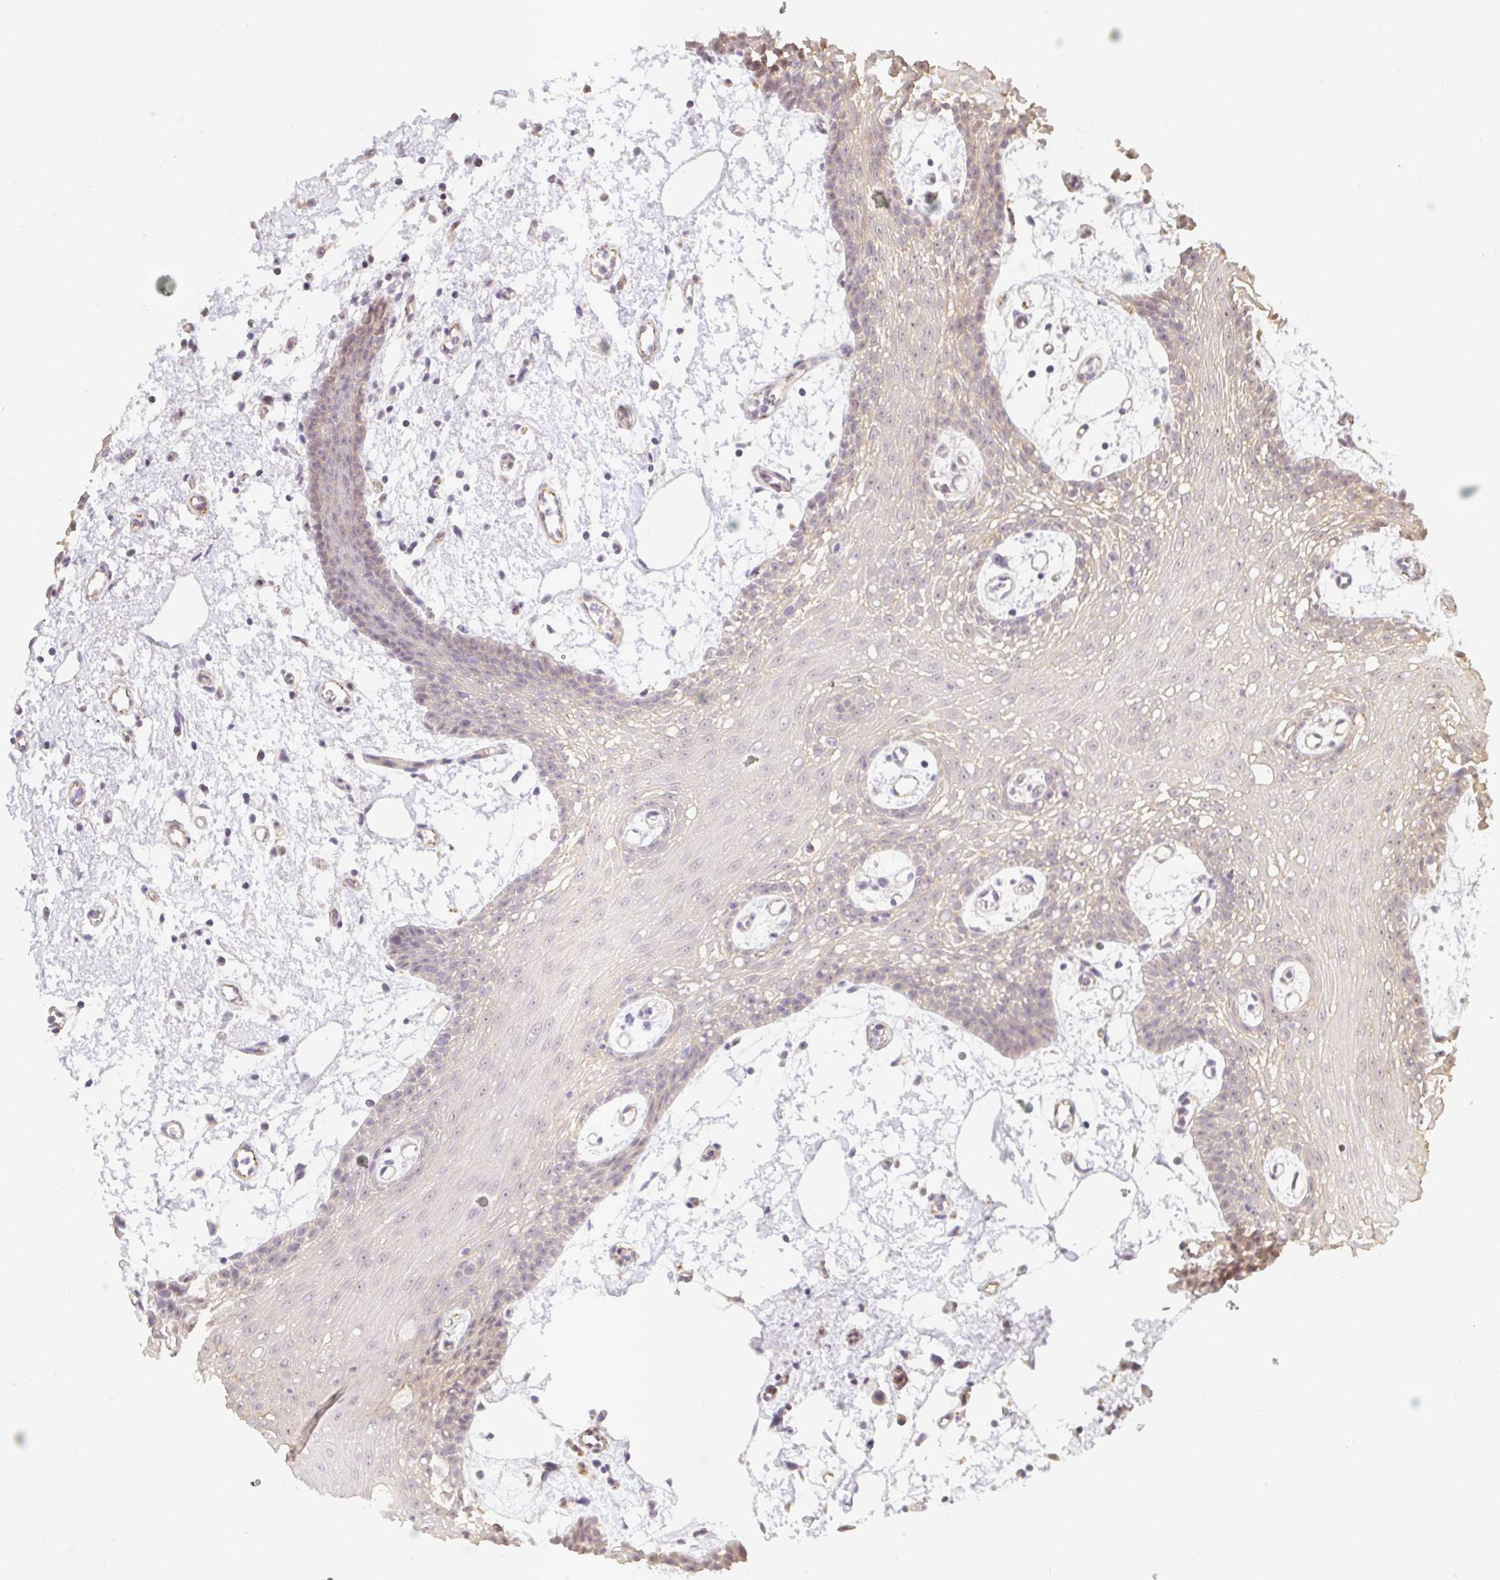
{"staining": {"intensity": "weak", "quantity": "<25%", "location": "cytoplasmic/membranous,nuclear"}, "tissue": "oral mucosa", "cell_type": "Squamous epithelial cells", "image_type": "normal", "snomed": [{"axis": "morphology", "description": "Normal tissue, NOS"}, {"axis": "topography", "description": "Oral tissue"}], "caption": "This image is of benign oral mucosa stained with IHC to label a protein in brown with the nuclei are counter-stained blue. There is no positivity in squamous epithelial cells.", "gene": "SLC35B3", "patient": {"sex": "female", "age": 59}}